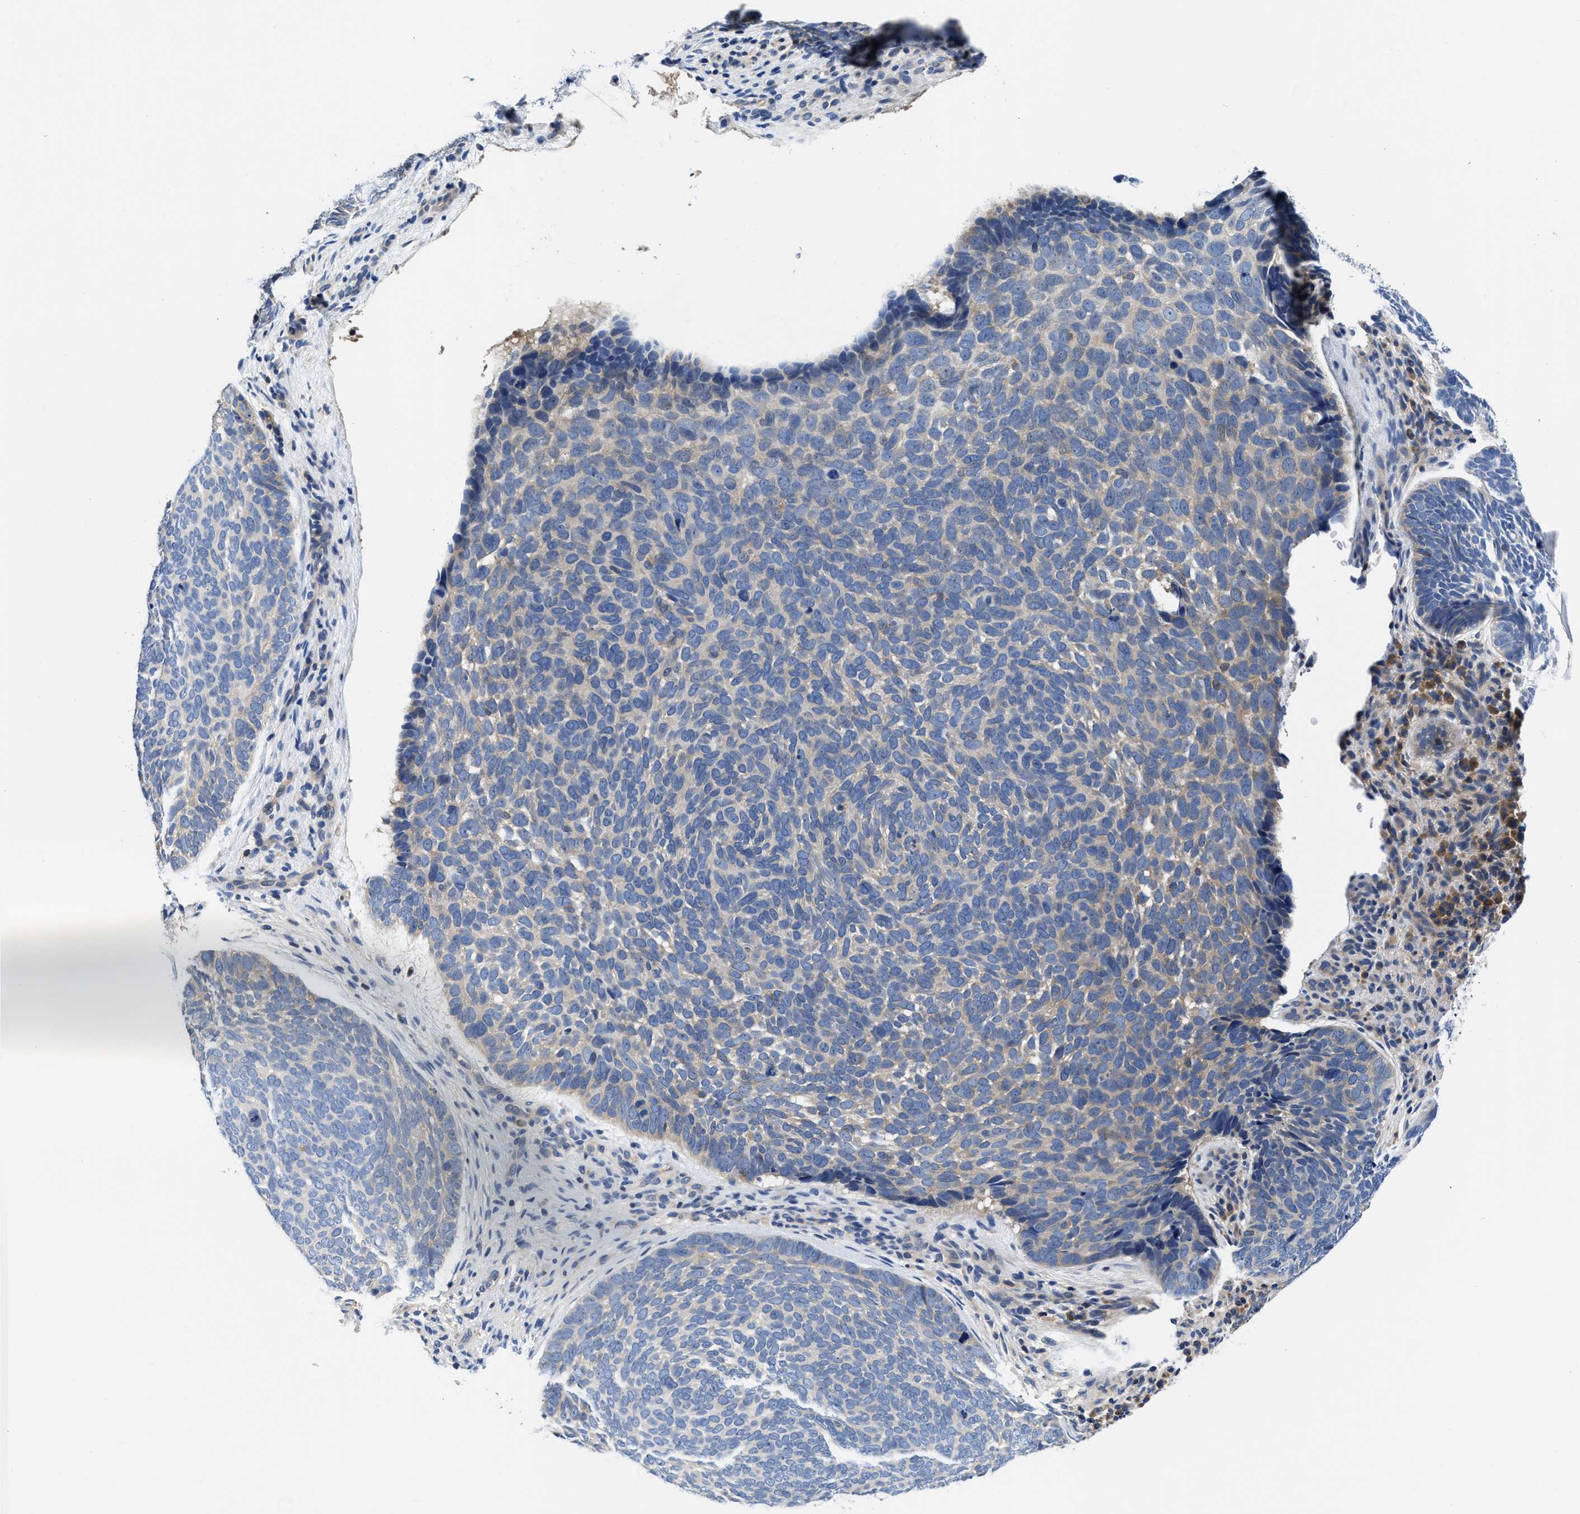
{"staining": {"intensity": "negative", "quantity": "none", "location": "none"}, "tissue": "skin cancer", "cell_type": "Tumor cells", "image_type": "cancer", "snomed": [{"axis": "morphology", "description": "Basal cell carcinoma"}, {"axis": "topography", "description": "Skin"}, {"axis": "topography", "description": "Skin of head"}], "caption": "Tumor cells show no significant protein staining in basal cell carcinoma (skin).", "gene": "PHLPP1", "patient": {"sex": "female", "age": 85}}